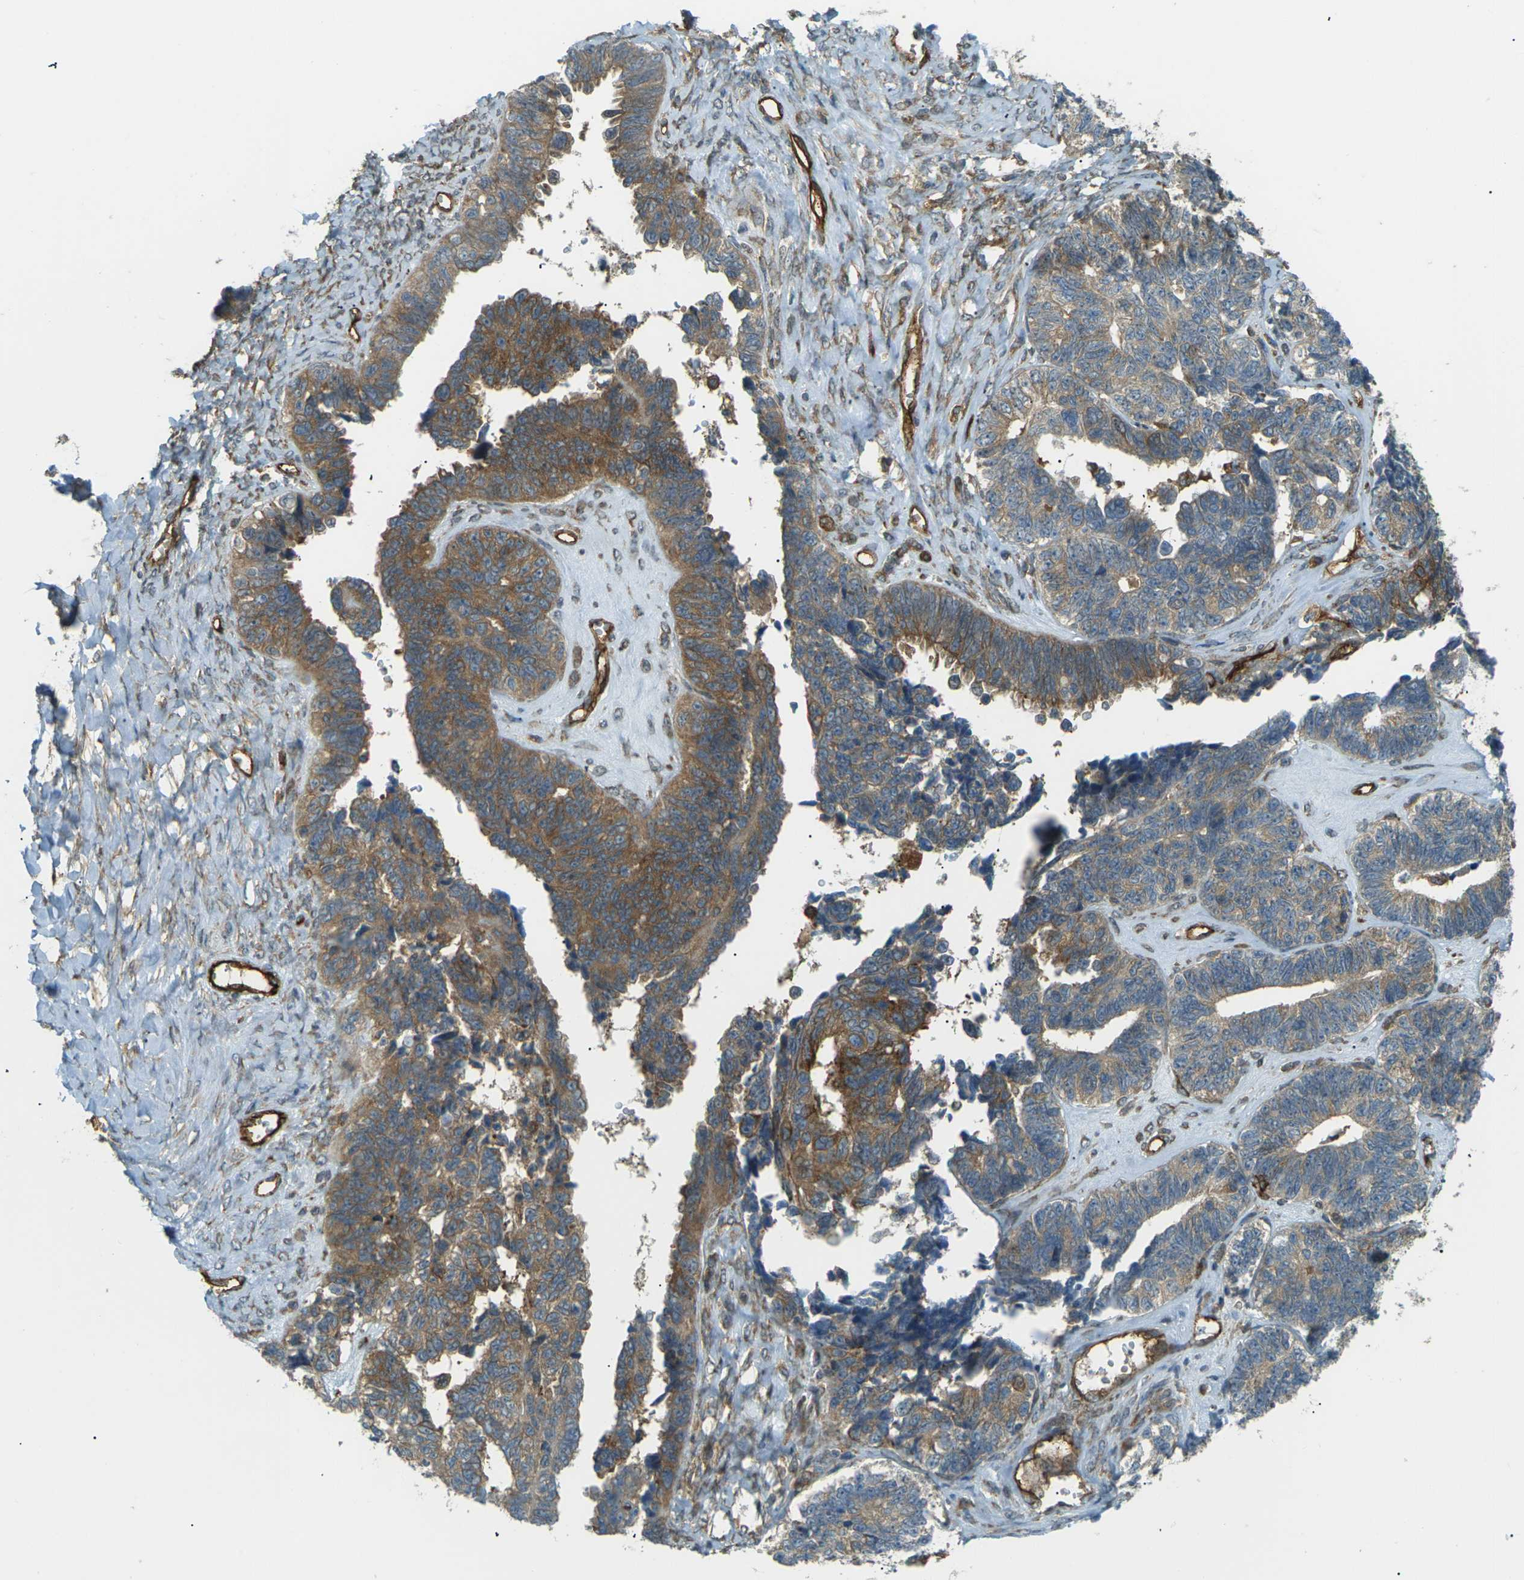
{"staining": {"intensity": "moderate", "quantity": ">75%", "location": "cytoplasmic/membranous"}, "tissue": "ovarian cancer", "cell_type": "Tumor cells", "image_type": "cancer", "snomed": [{"axis": "morphology", "description": "Cystadenocarcinoma, serous, NOS"}, {"axis": "topography", "description": "Ovary"}], "caption": "Moderate cytoplasmic/membranous protein expression is seen in about >75% of tumor cells in ovarian serous cystadenocarcinoma. The staining was performed using DAB (3,3'-diaminobenzidine) to visualize the protein expression in brown, while the nuclei were stained in blue with hematoxylin (Magnification: 20x).", "gene": "S1PR1", "patient": {"sex": "female", "age": 79}}